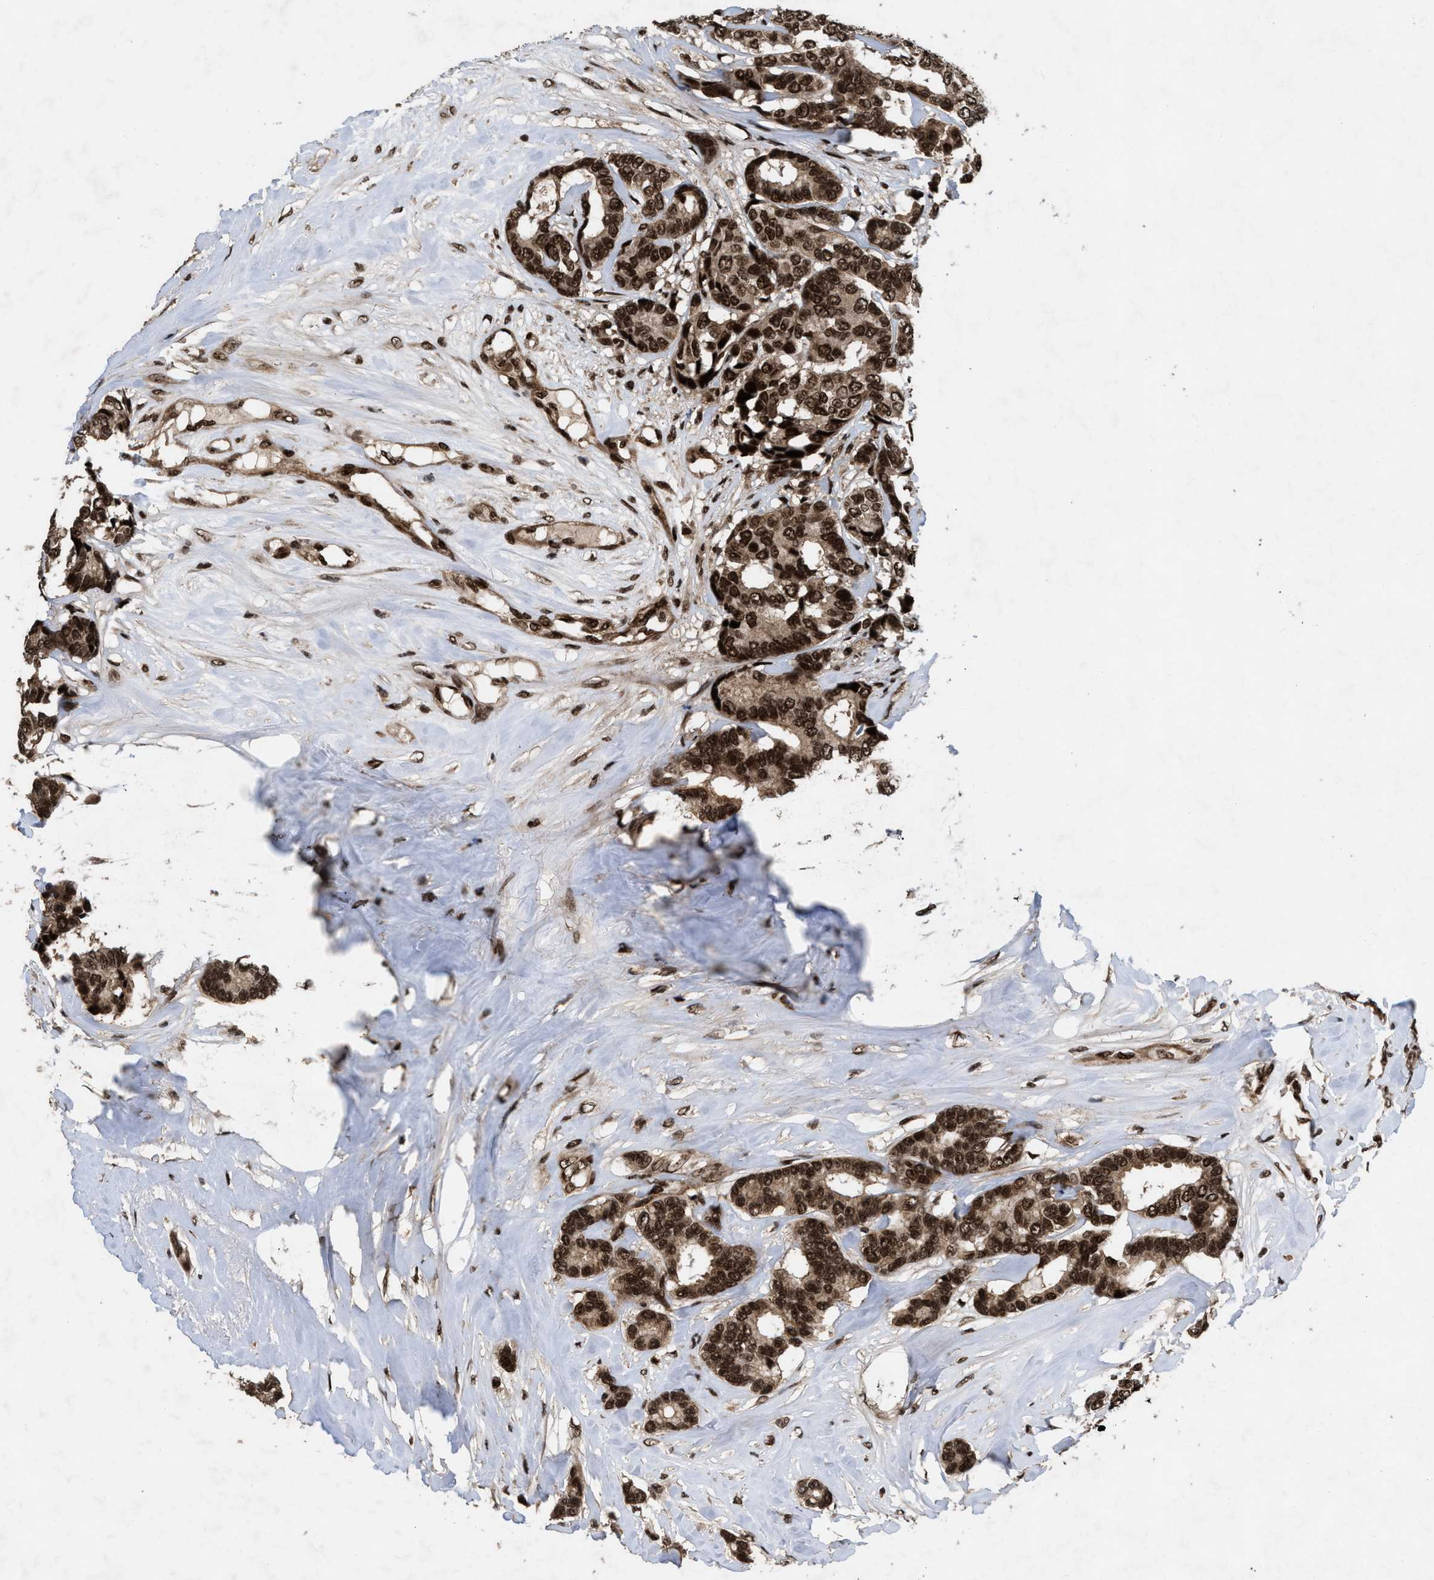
{"staining": {"intensity": "strong", "quantity": ">75%", "location": "cytoplasmic/membranous,nuclear"}, "tissue": "breast cancer", "cell_type": "Tumor cells", "image_type": "cancer", "snomed": [{"axis": "morphology", "description": "Duct carcinoma"}, {"axis": "topography", "description": "Breast"}], "caption": "There is high levels of strong cytoplasmic/membranous and nuclear expression in tumor cells of breast infiltrating ductal carcinoma, as demonstrated by immunohistochemical staining (brown color).", "gene": "WIZ", "patient": {"sex": "female", "age": 87}}